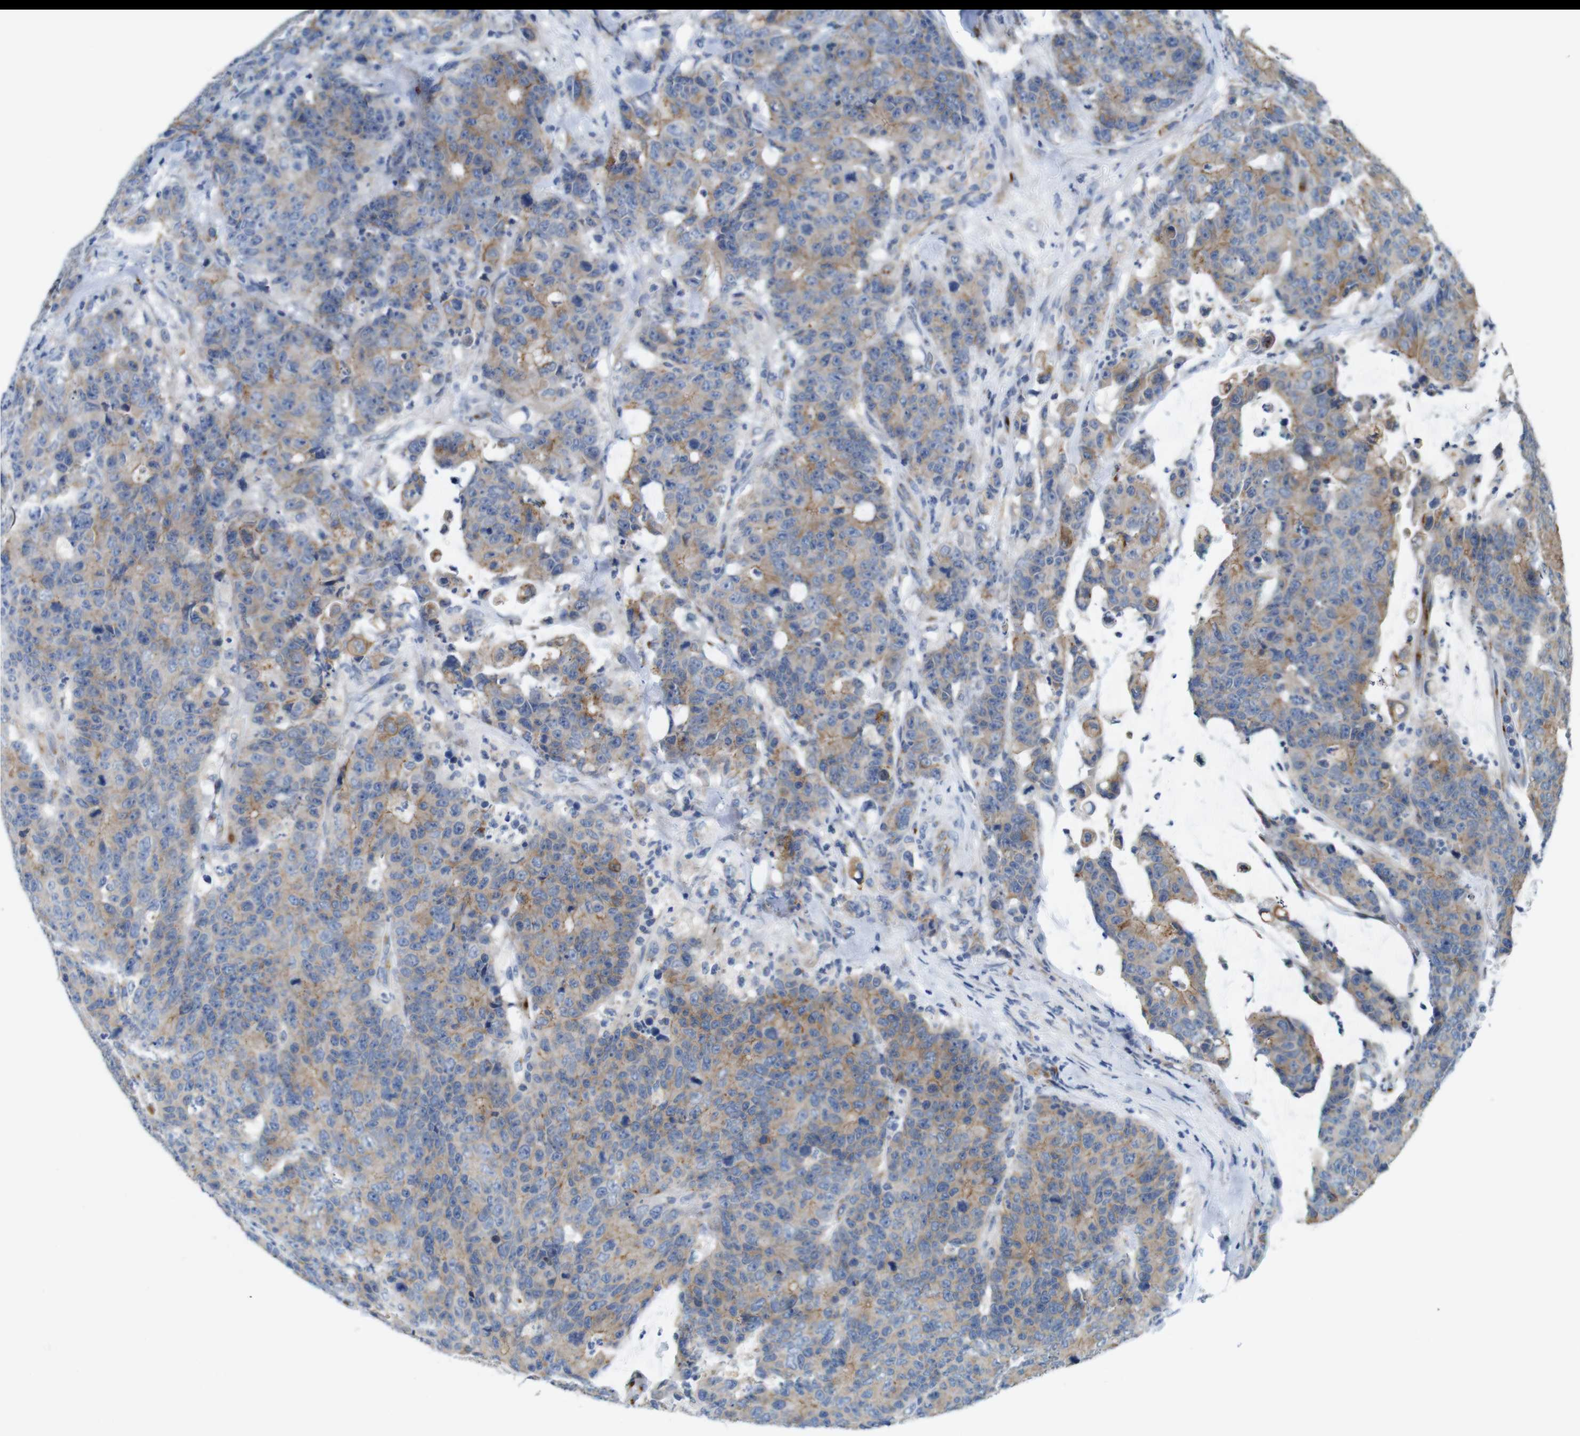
{"staining": {"intensity": "moderate", "quantity": ">75%", "location": "cytoplasmic/membranous"}, "tissue": "colorectal cancer", "cell_type": "Tumor cells", "image_type": "cancer", "snomed": [{"axis": "morphology", "description": "Adenocarcinoma, NOS"}, {"axis": "topography", "description": "Colon"}], "caption": "Immunohistochemistry (IHC) histopathology image of human adenocarcinoma (colorectal) stained for a protein (brown), which exhibits medium levels of moderate cytoplasmic/membranous positivity in approximately >75% of tumor cells.", "gene": "EFCAB14", "patient": {"sex": "female", "age": 86}}